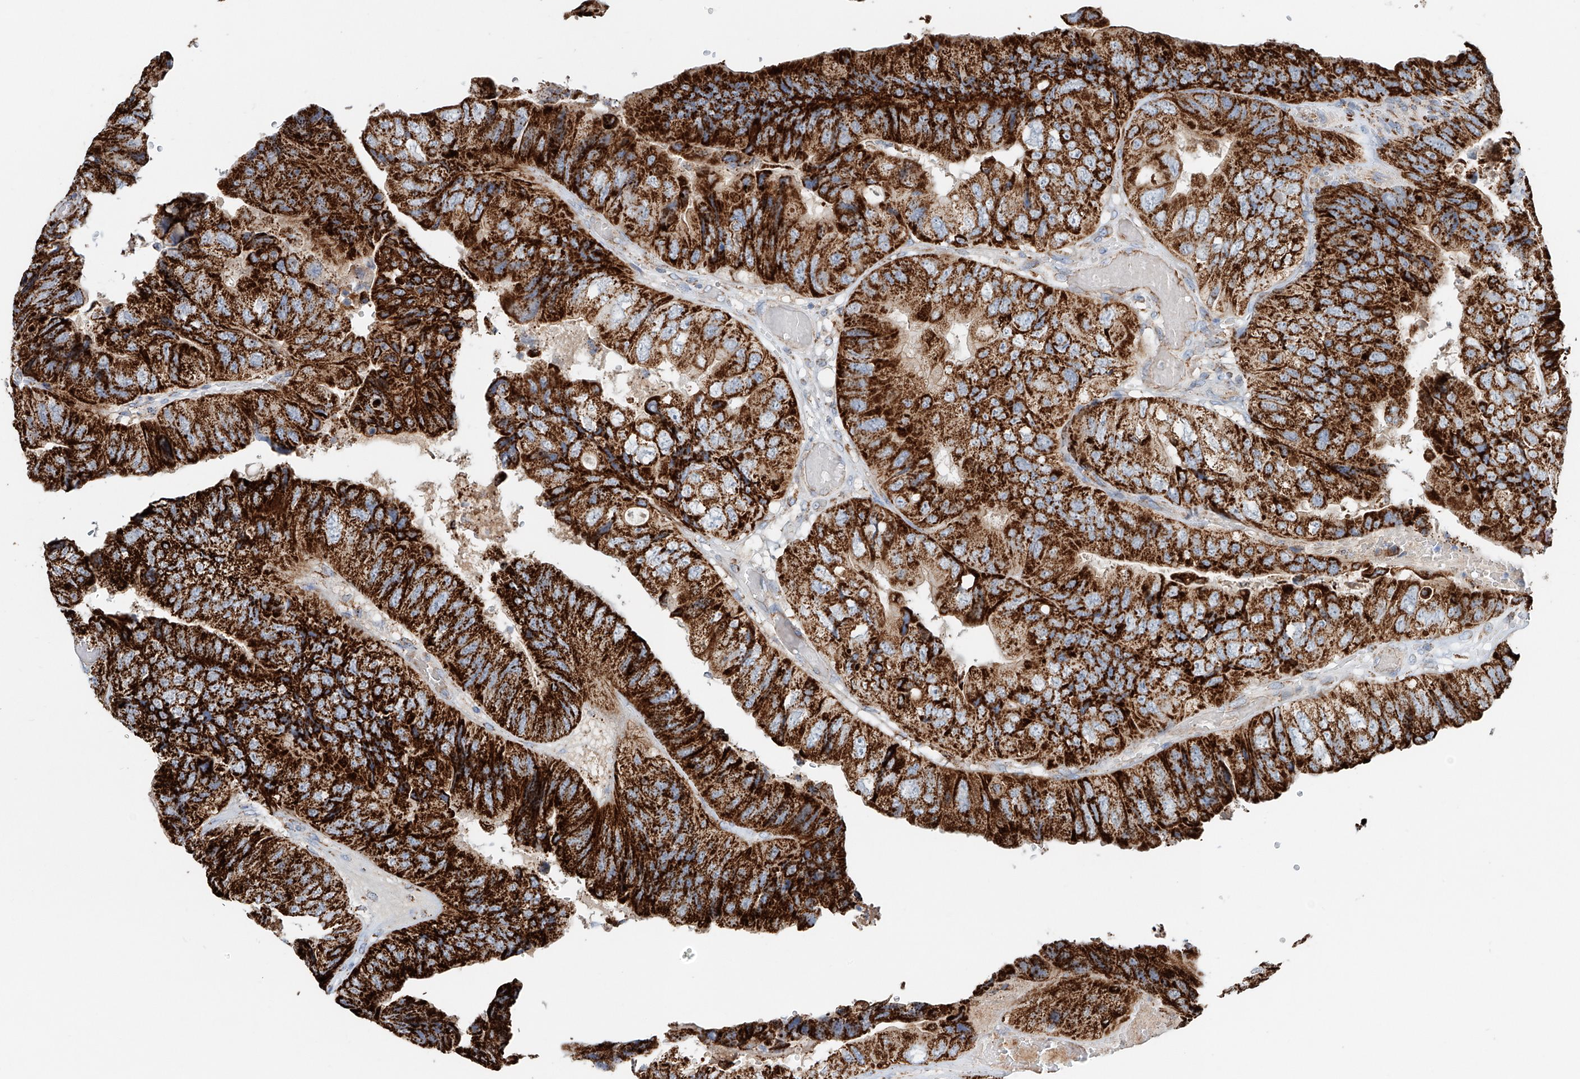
{"staining": {"intensity": "strong", "quantity": ">75%", "location": "cytoplasmic/membranous"}, "tissue": "colorectal cancer", "cell_type": "Tumor cells", "image_type": "cancer", "snomed": [{"axis": "morphology", "description": "Adenocarcinoma, NOS"}, {"axis": "topography", "description": "Rectum"}], "caption": "Strong cytoplasmic/membranous protein staining is identified in approximately >75% of tumor cells in colorectal cancer (adenocarcinoma).", "gene": "CARD10", "patient": {"sex": "male", "age": 63}}